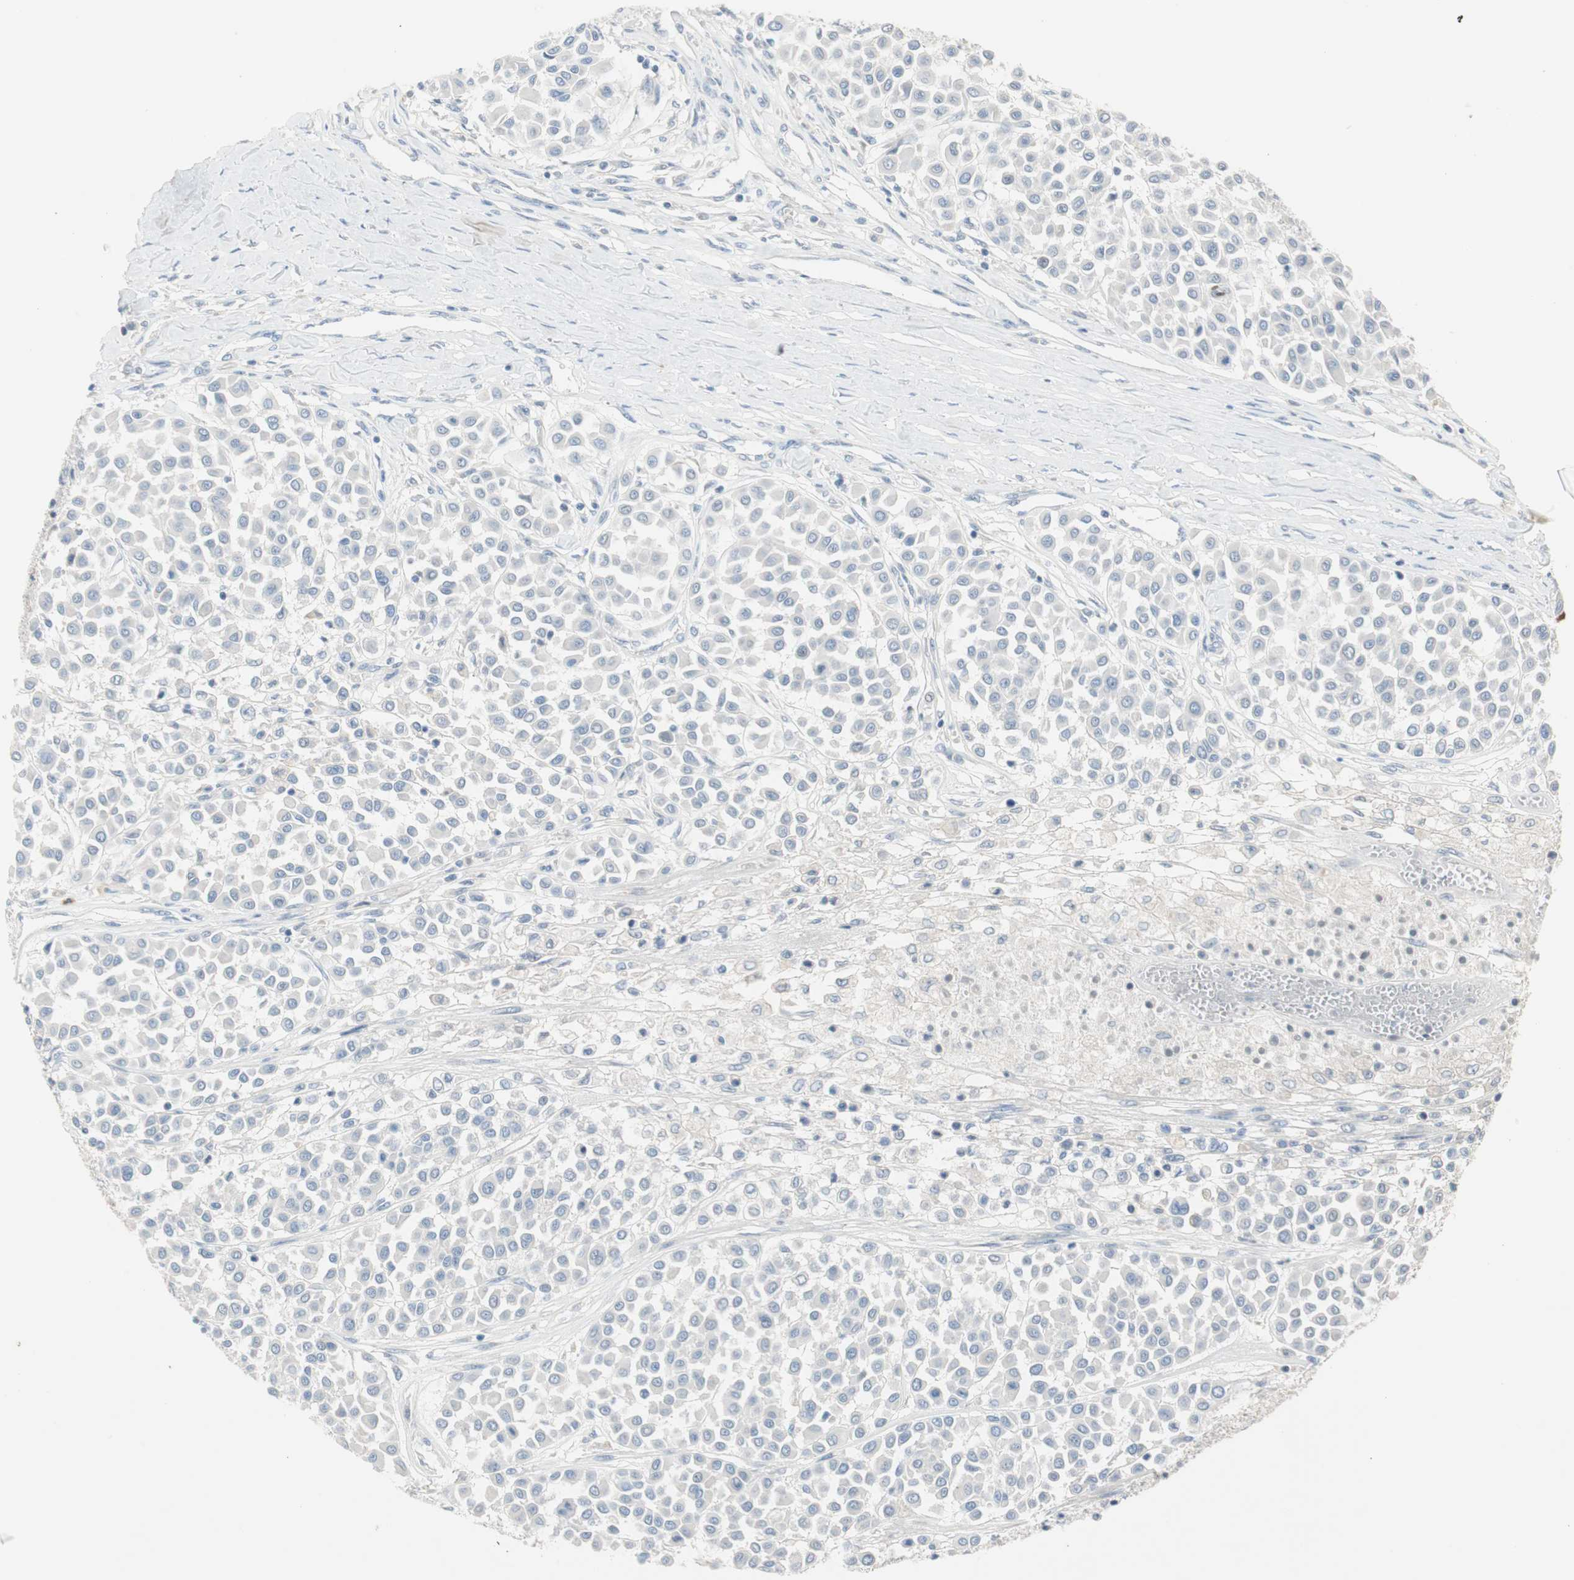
{"staining": {"intensity": "negative", "quantity": "none", "location": "none"}, "tissue": "melanoma", "cell_type": "Tumor cells", "image_type": "cancer", "snomed": [{"axis": "morphology", "description": "Malignant melanoma, Metastatic site"}, {"axis": "topography", "description": "Soft tissue"}], "caption": "IHC micrograph of neoplastic tissue: malignant melanoma (metastatic site) stained with DAB demonstrates no significant protein staining in tumor cells.", "gene": "PDZK1", "patient": {"sex": "male", "age": 41}}